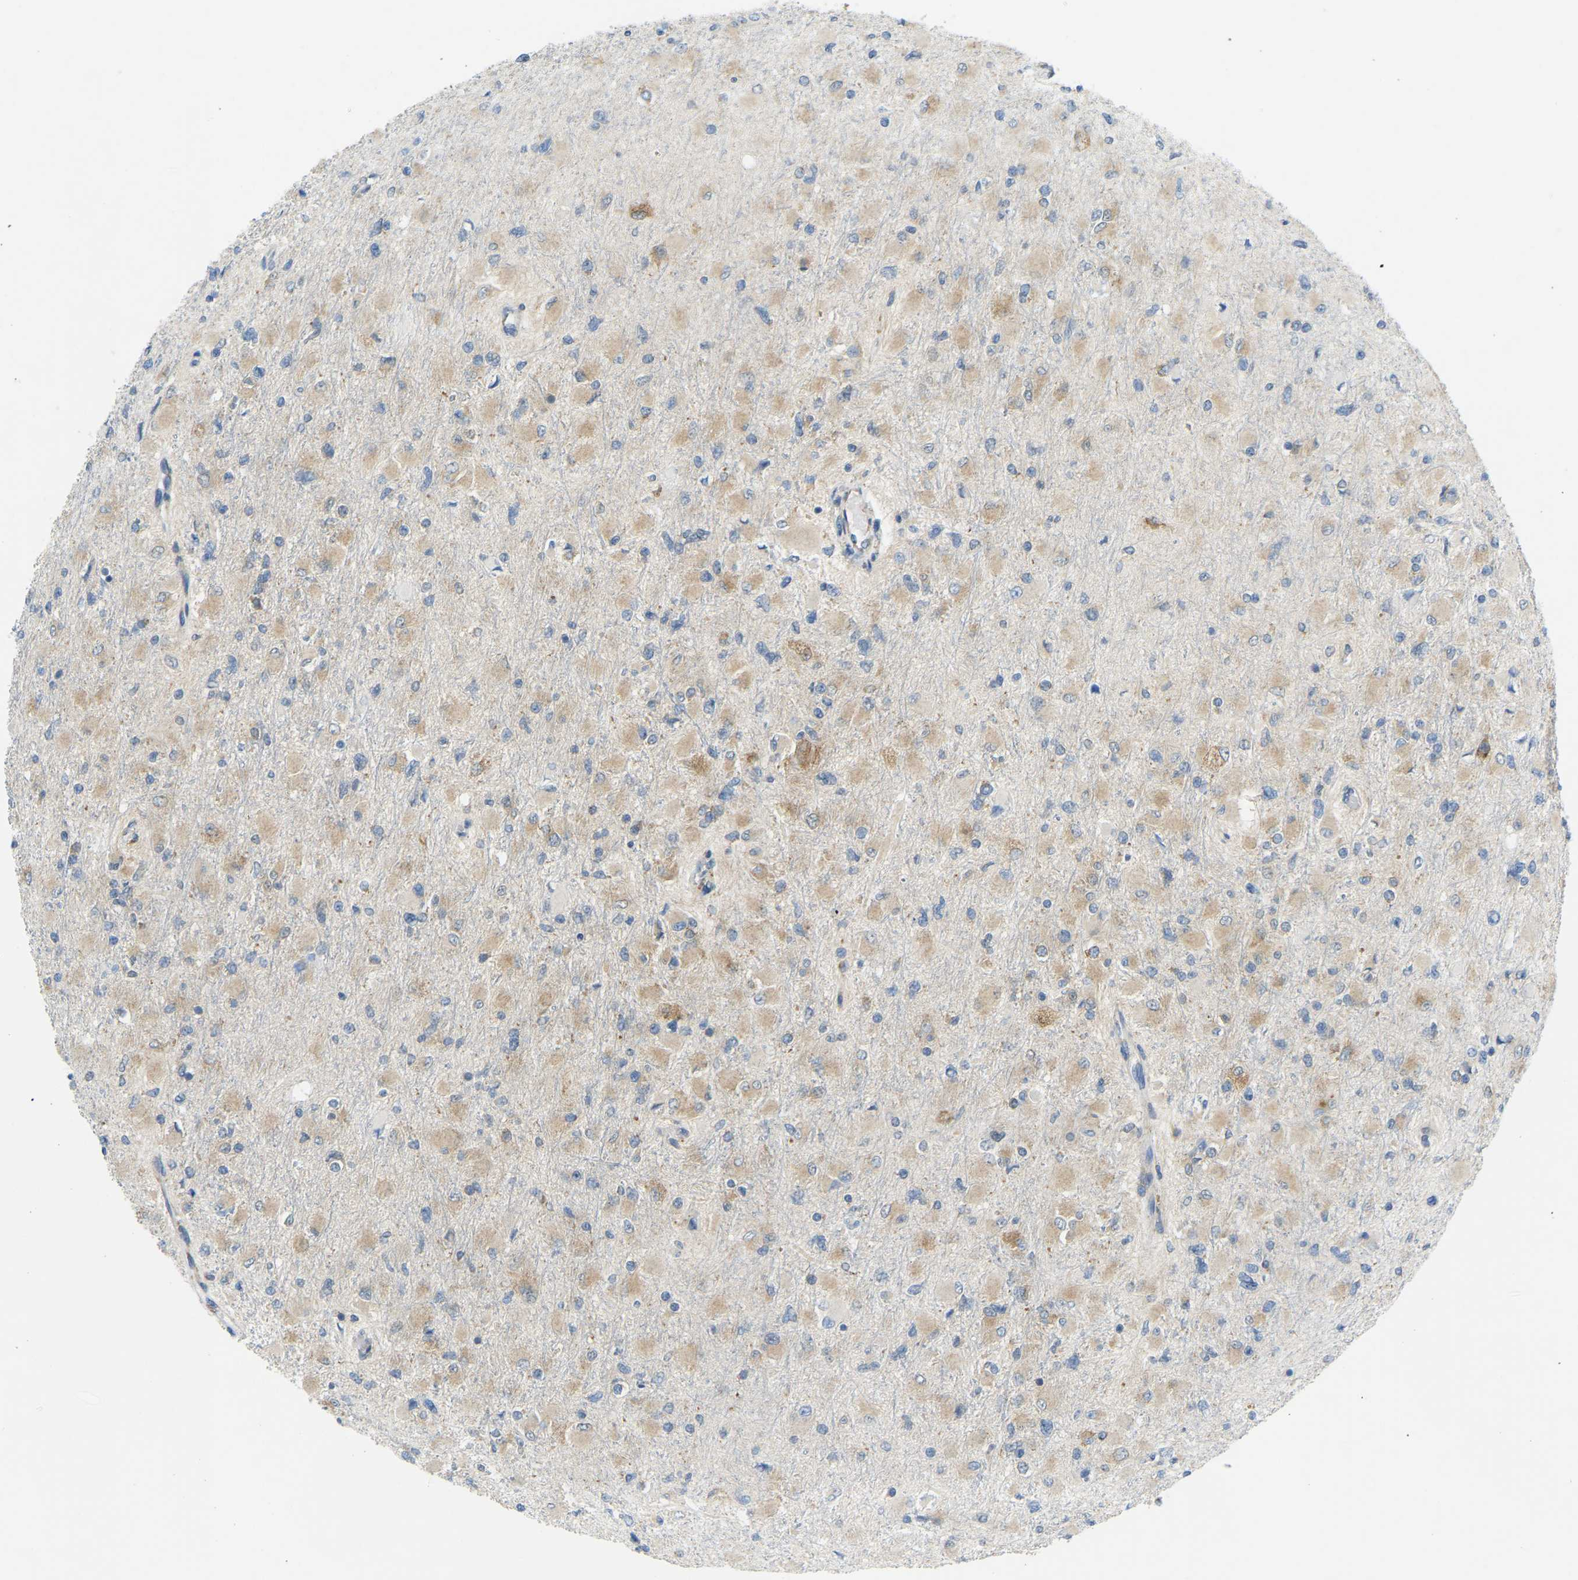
{"staining": {"intensity": "moderate", "quantity": "25%-75%", "location": "cytoplasmic/membranous"}, "tissue": "glioma", "cell_type": "Tumor cells", "image_type": "cancer", "snomed": [{"axis": "morphology", "description": "Glioma, malignant, High grade"}, {"axis": "topography", "description": "Cerebral cortex"}], "caption": "A brown stain highlights moderate cytoplasmic/membranous positivity of a protein in human malignant glioma (high-grade) tumor cells.", "gene": "SND1", "patient": {"sex": "female", "age": 36}}